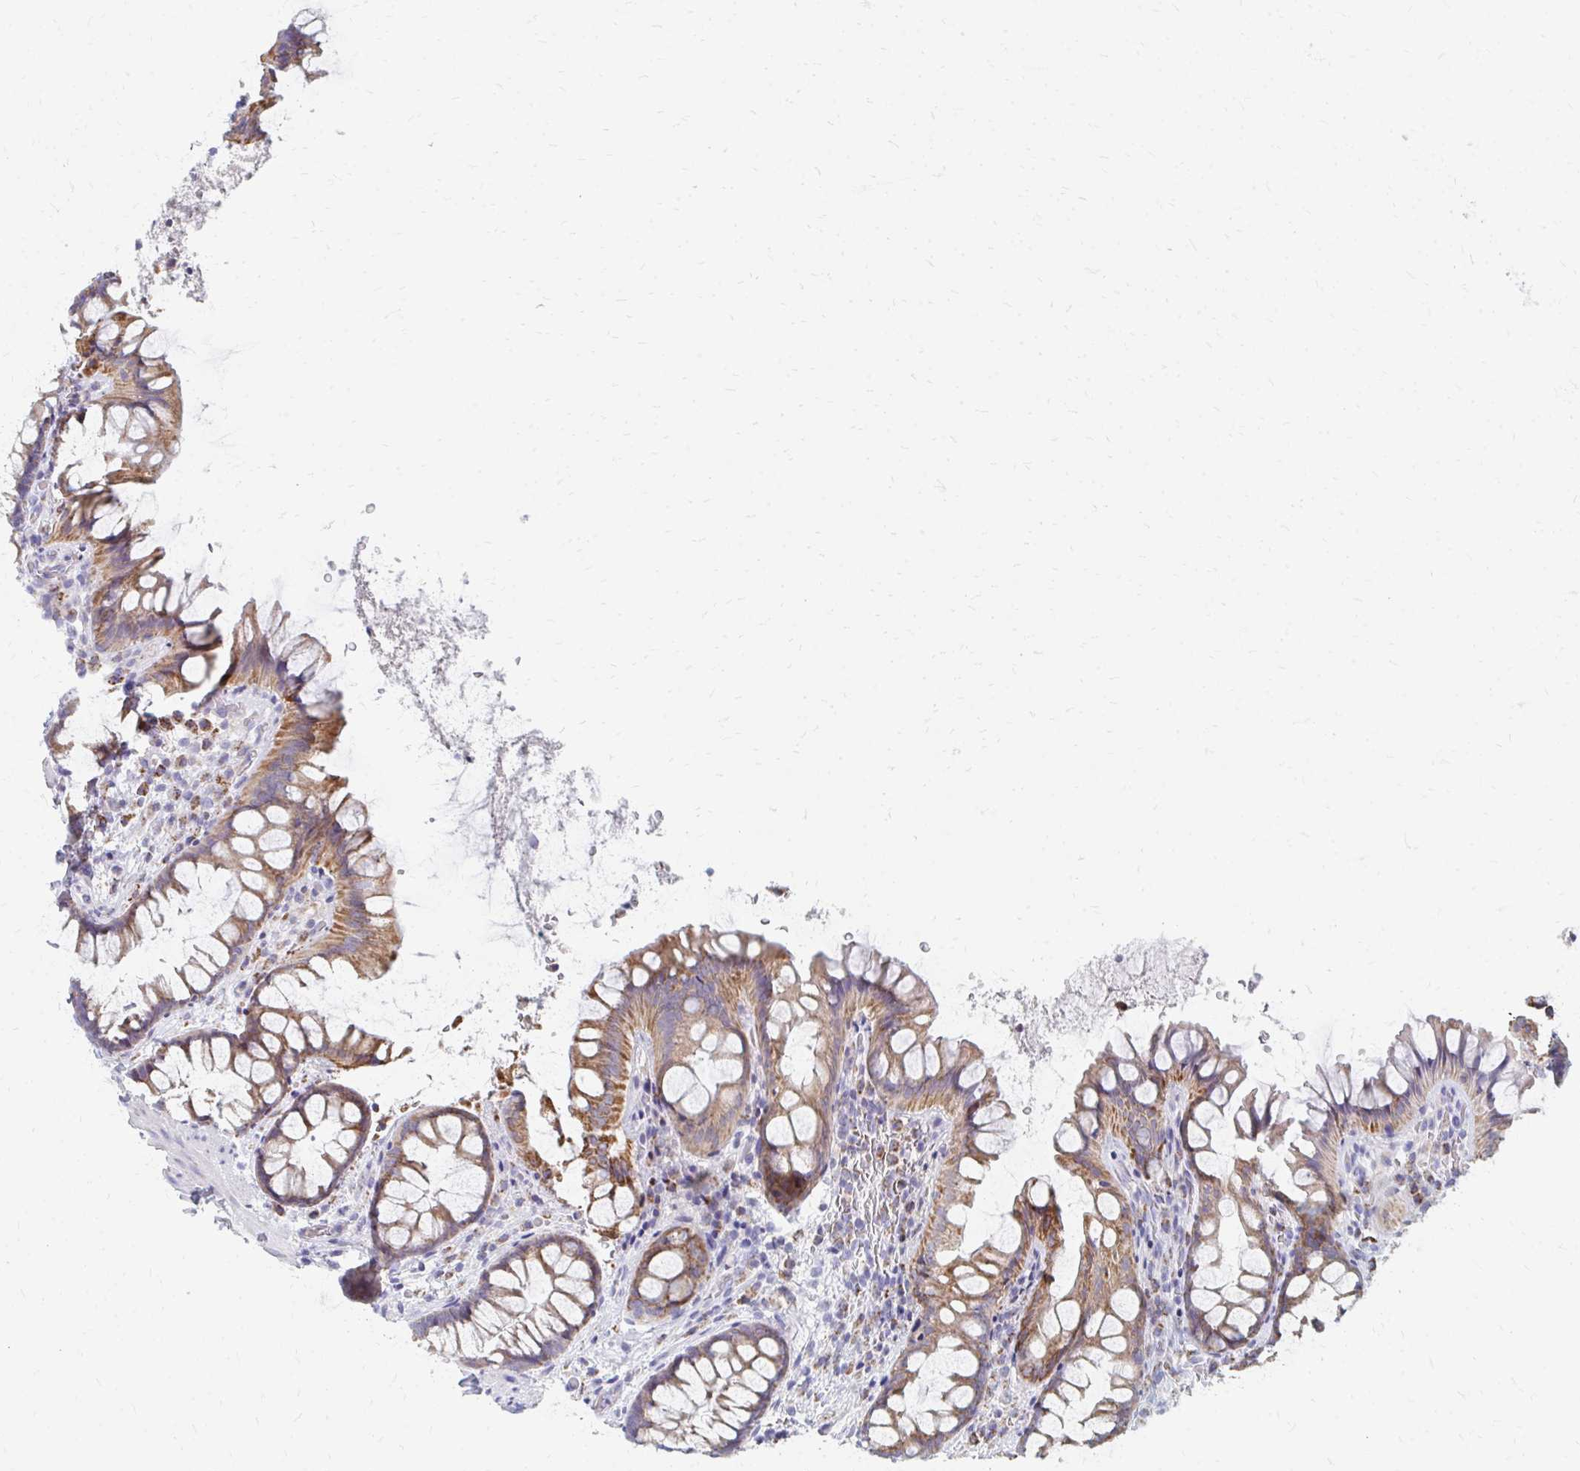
{"staining": {"intensity": "moderate", "quantity": ">75%", "location": "cytoplasmic/membranous"}, "tissue": "rectum", "cell_type": "Glandular cells", "image_type": "normal", "snomed": [{"axis": "morphology", "description": "Normal tissue, NOS"}, {"axis": "topography", "description": "Rectum"}, {"axis": "topography", "description": "Peripheral nerve tissue"}], "caption": "IHC of benign human rectum reveals medium levels of moderate cytoplasmic/membranous expression in about >75% of glandular cells.", "gene": "OR10V1", "patient": {"sex": "female", "age": 69}}